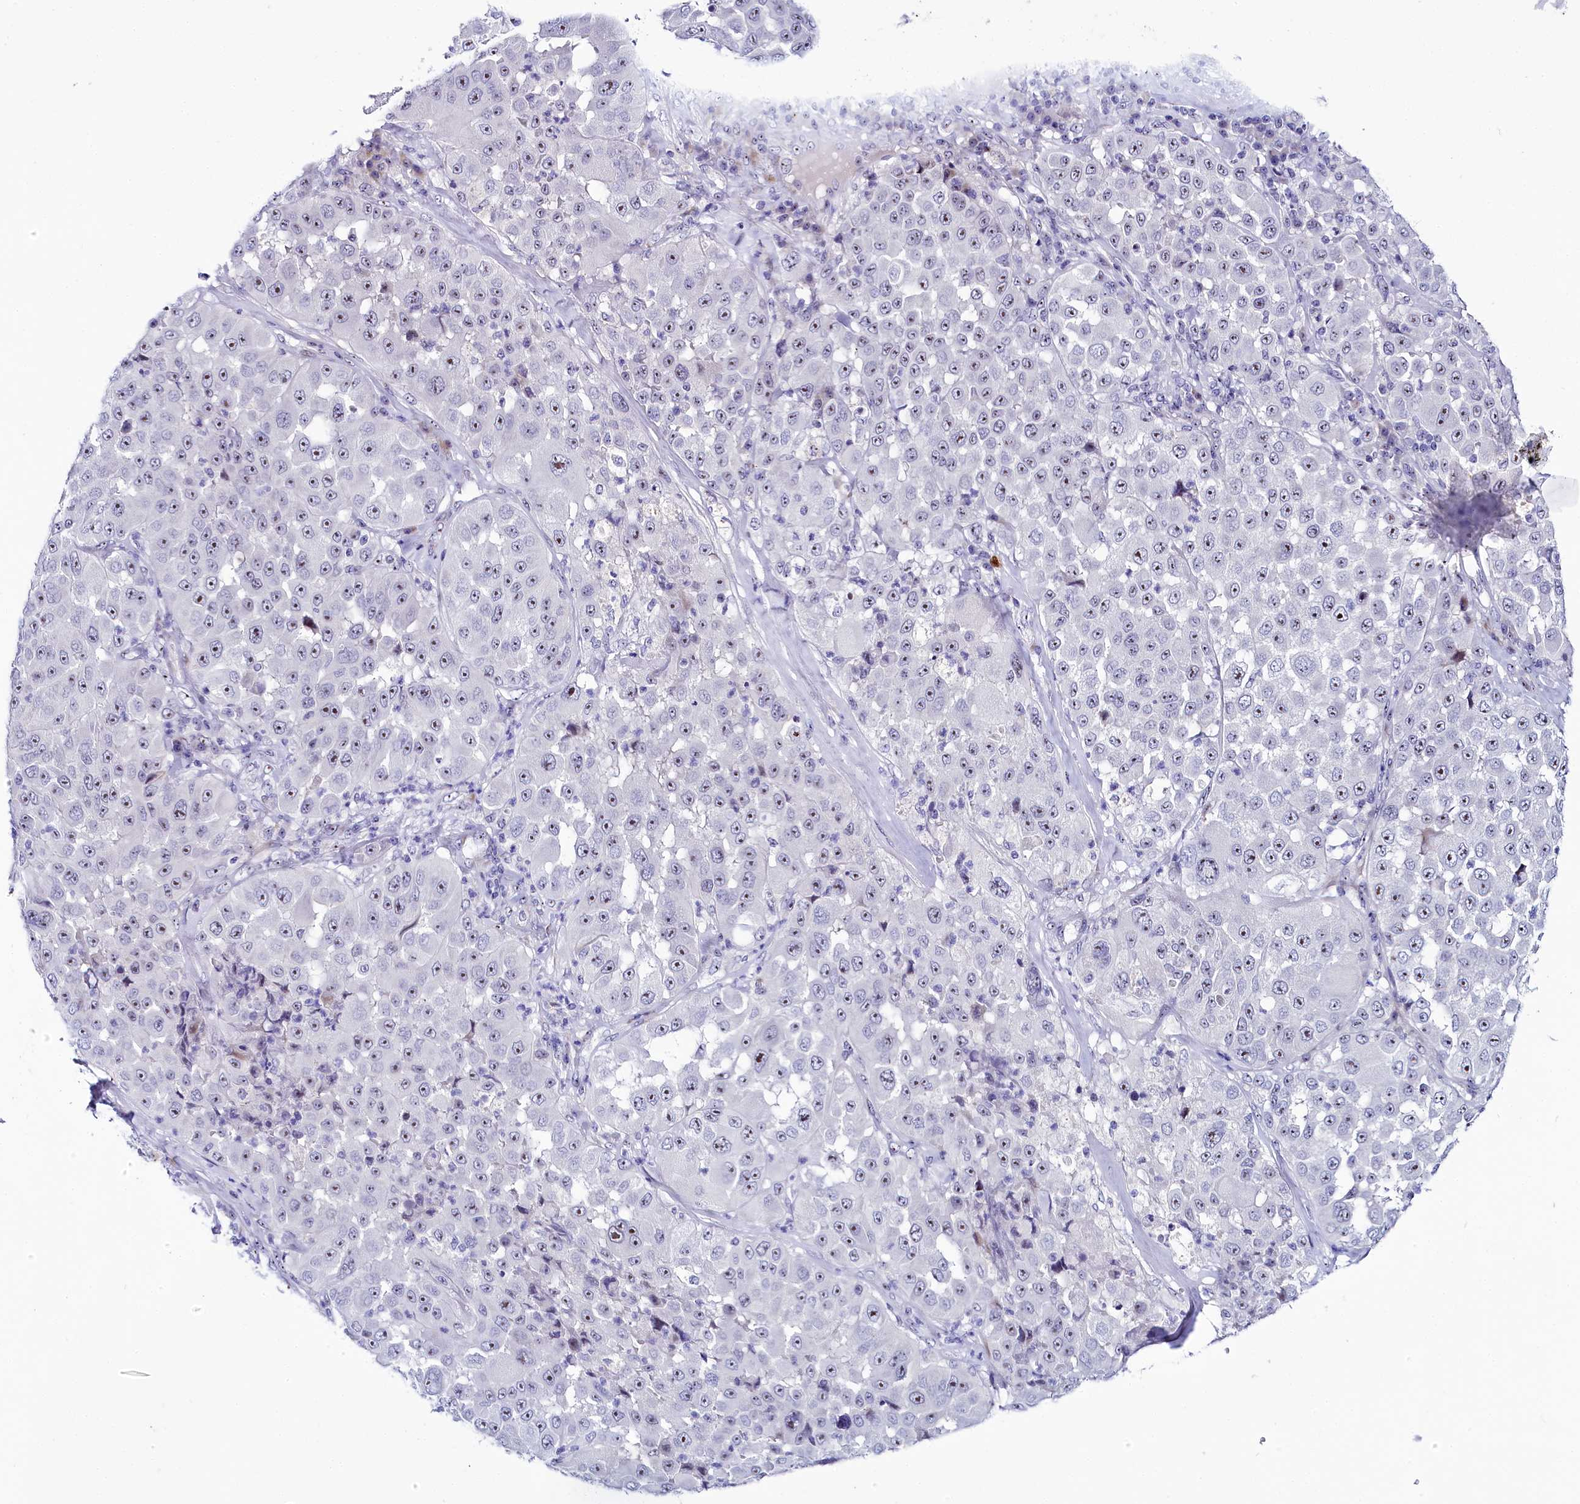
{"staining": {"intensity": "moderate", "quantity": "<25%", "location": "nuclear"}, "tissue": "melanoma", "cell_type": "Tumor cells", "image_type": "cancer", "snomed": [{"axis": "morphology", "description": "Malignant melanoma, Metastatic site"}, {"axis": "topography", "description": "Lymph node"}], "caption": "Human malignant melanoma (metastatic site) stained with a brown dye exhibits moderate nuclear positive staining in approximately <25% of tumor cells.", "gene": "TCOF1", "patient": {"sex": "male", "age": 62}}